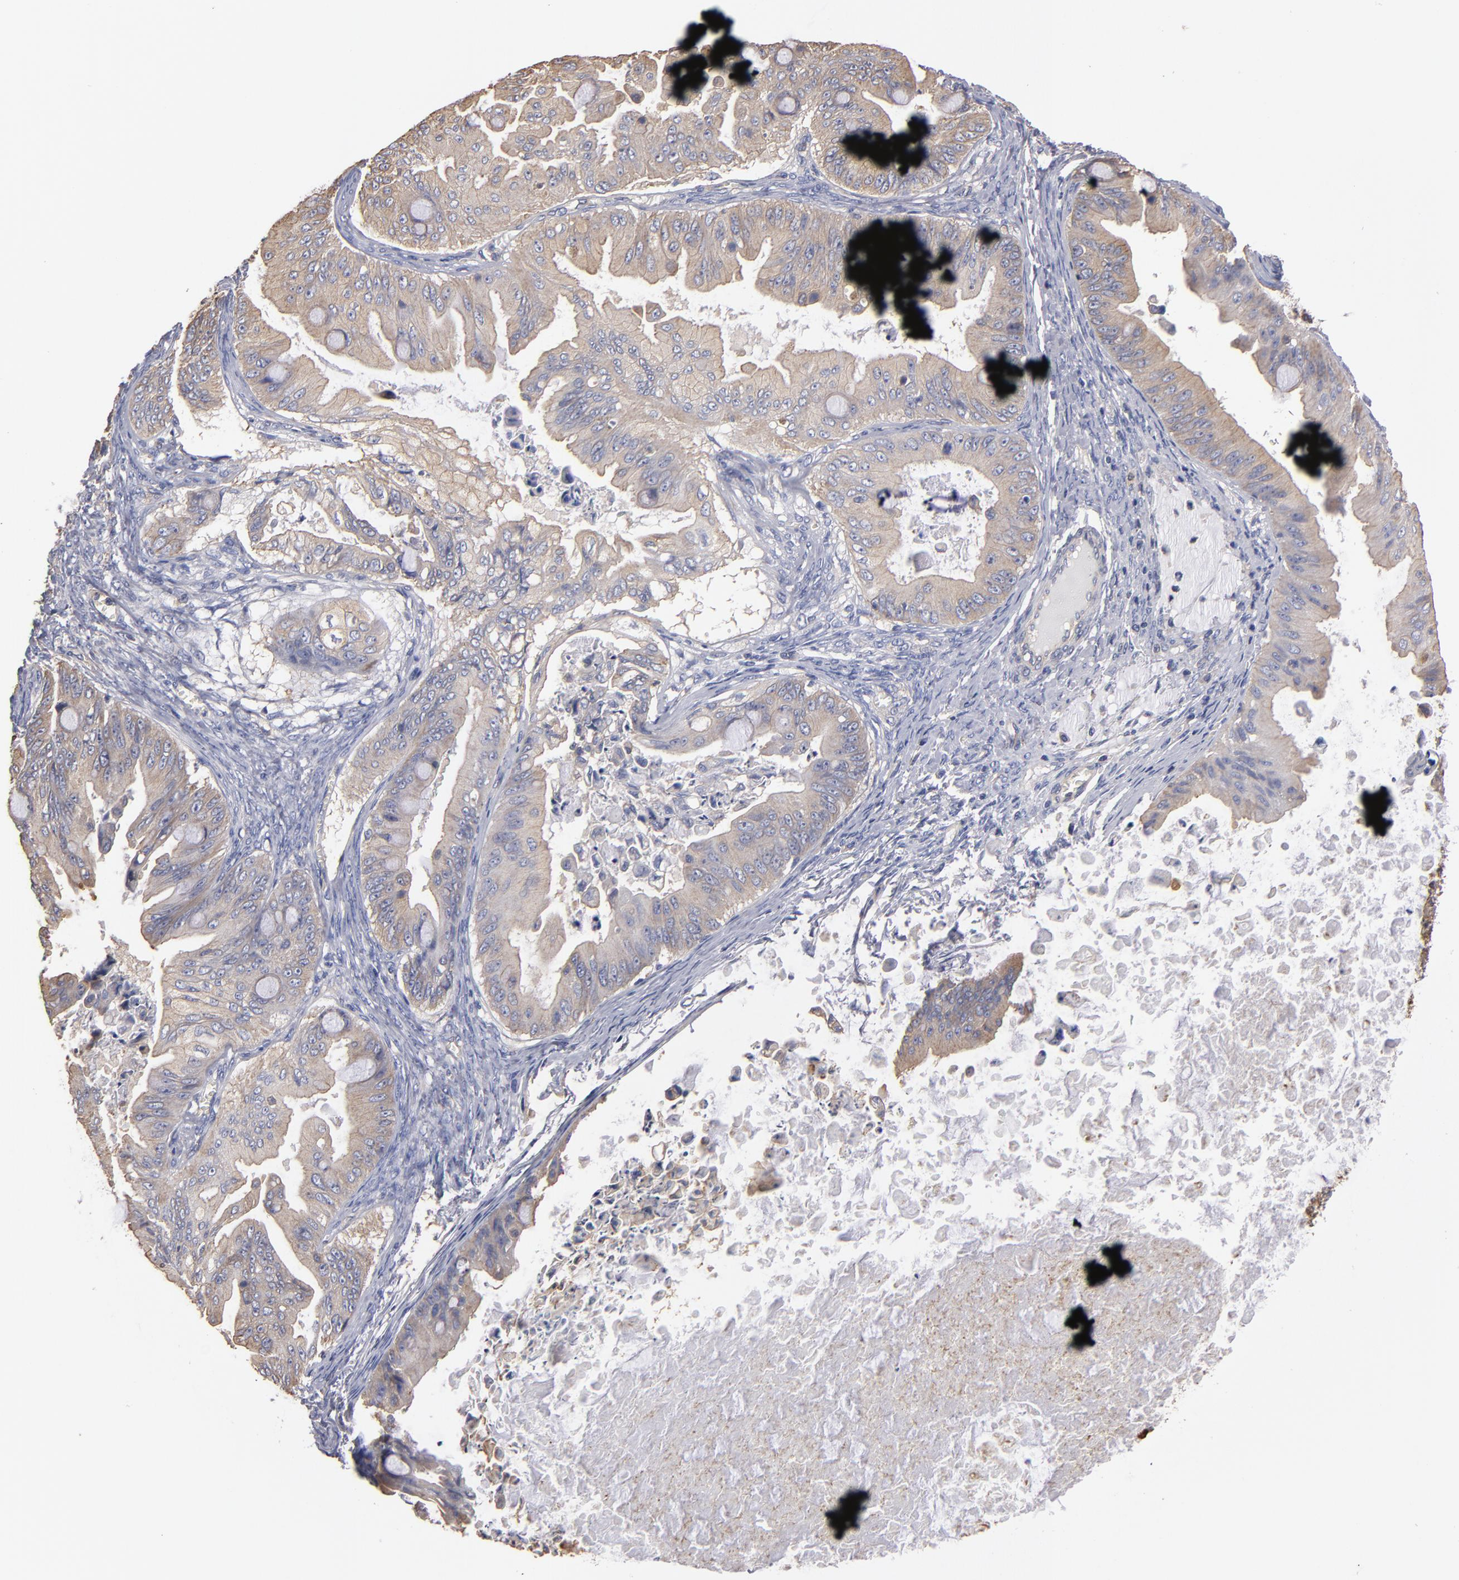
{"staining": {"intensity": "weak", "quantity": ">75%", "location": "cytoplasmic/membranous"}, "tissue": "ovarian cancer", "cell_type": "Tumor cells", "image_type": "cancer", "snomed": [{"axis": "morphology", "description": "Cystadenocarcinoma, mucinous, NOS"}, {"axis": "topography", "description": "Ovary"}], "caption": "High-magnification brightfield microscopy of ovarian cancer (mucinous cystadenocarcinoma) stained with DAB (3,3'-diaminobenzidine) (brown) and counterstained with hematoxylin (blue). tumor cells exhibit weak cytoplasmic/membranous expression is seen in approximately>75% of cells. (IHC, brightfield microscopy, high magnification).", "gene": "ESYT2", "patient": {"sex": "female", "age": 37}}